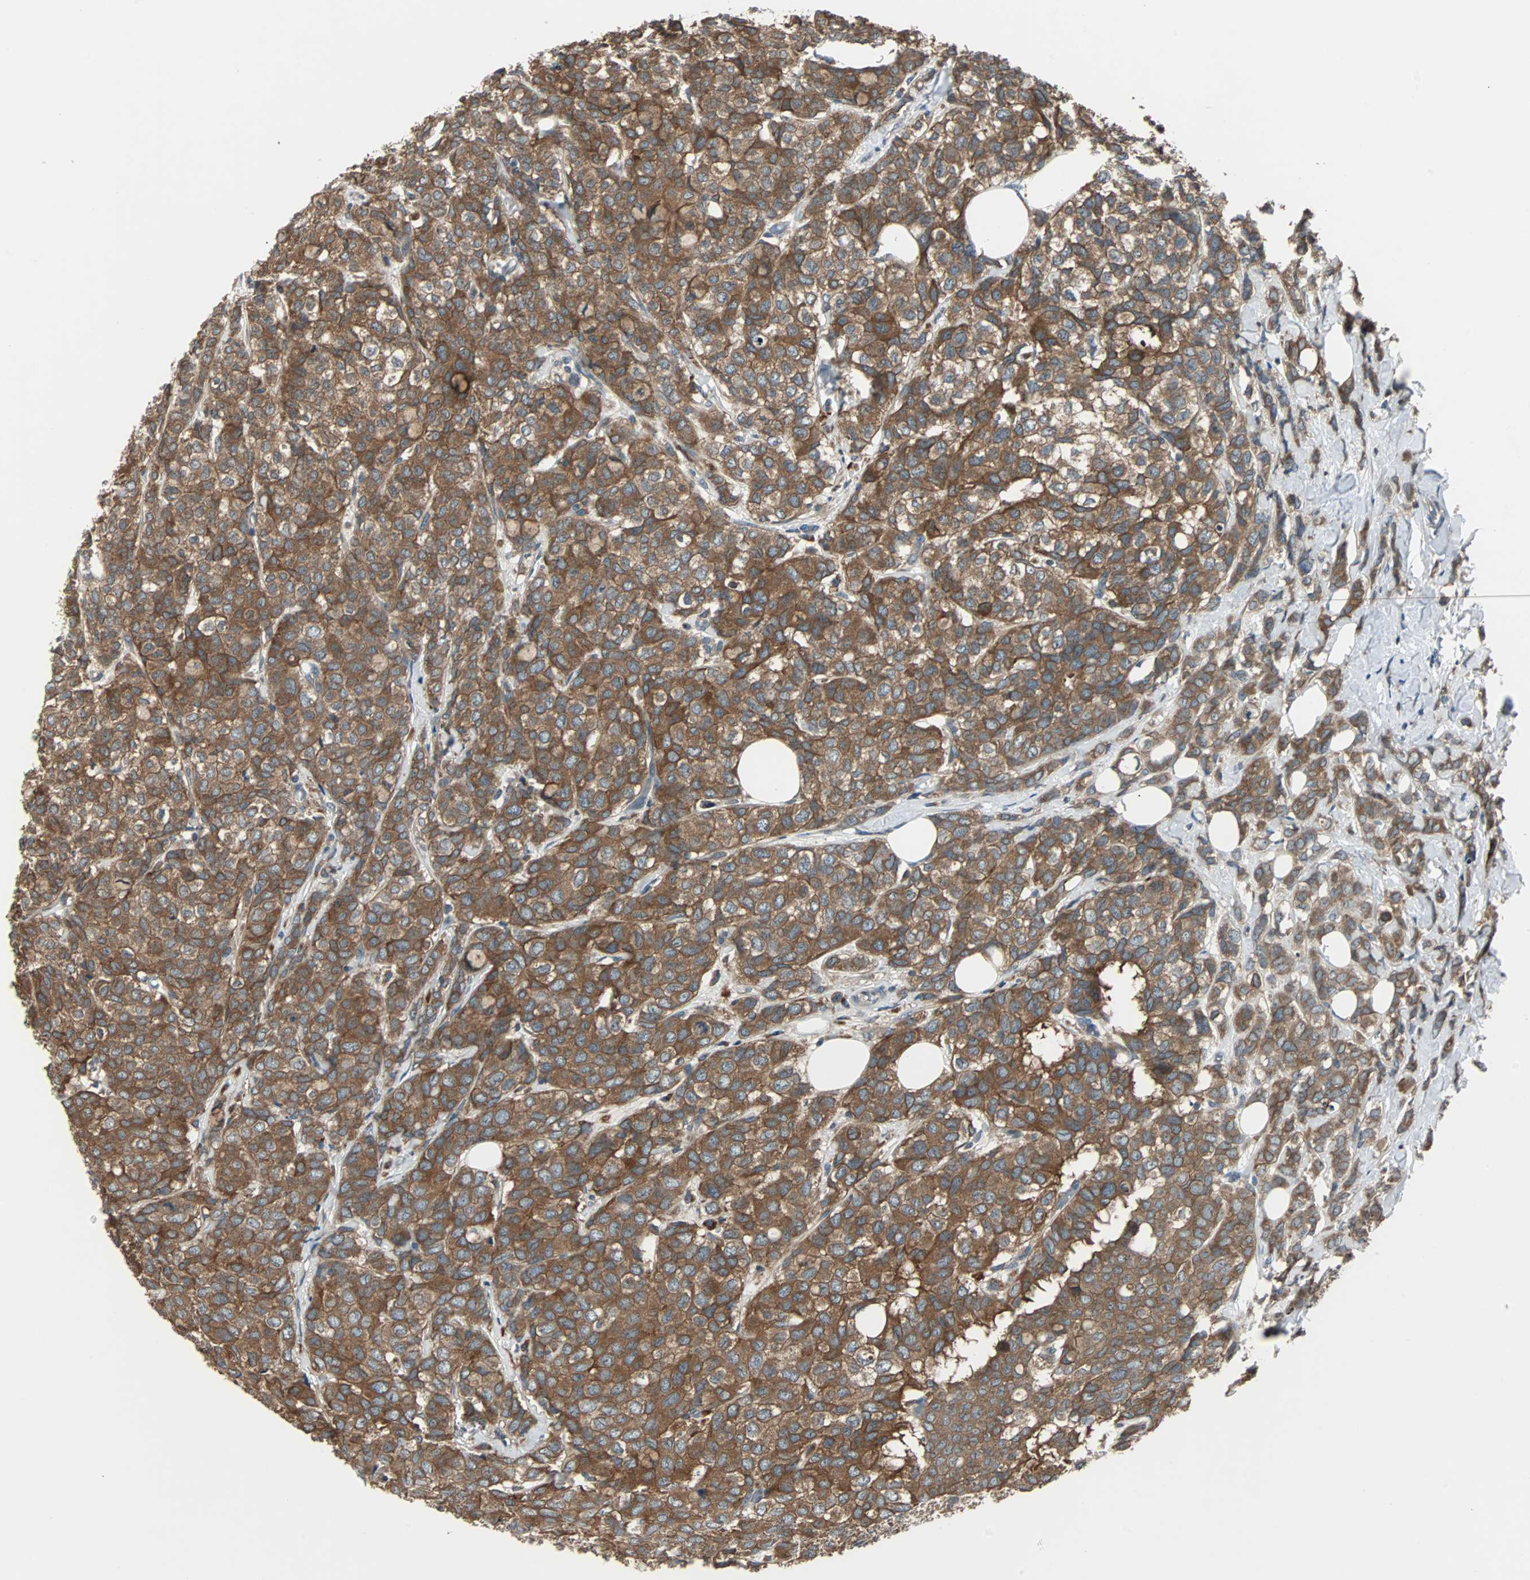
{"staining": {"intensity": "moderate", "quantity": ">75%", "location": "cytoplasmic/membranous"}, "tissue": "breast cancer", "cell_type": "Tumor cells", "image_type": "cancer", "snomed": [{"axis": "morphology", "description": "Lobular carcinoma"}, {"axis": "topography", "description": "Breast"}], "caption": "This is a histology image of immunohistochemistry staining of breast cancer, which shows moderate positivity in the cytoplasmic/membranous of tumor cells.", "gene": "ARF1", "patient": {"sex": "female", "age": 60}}